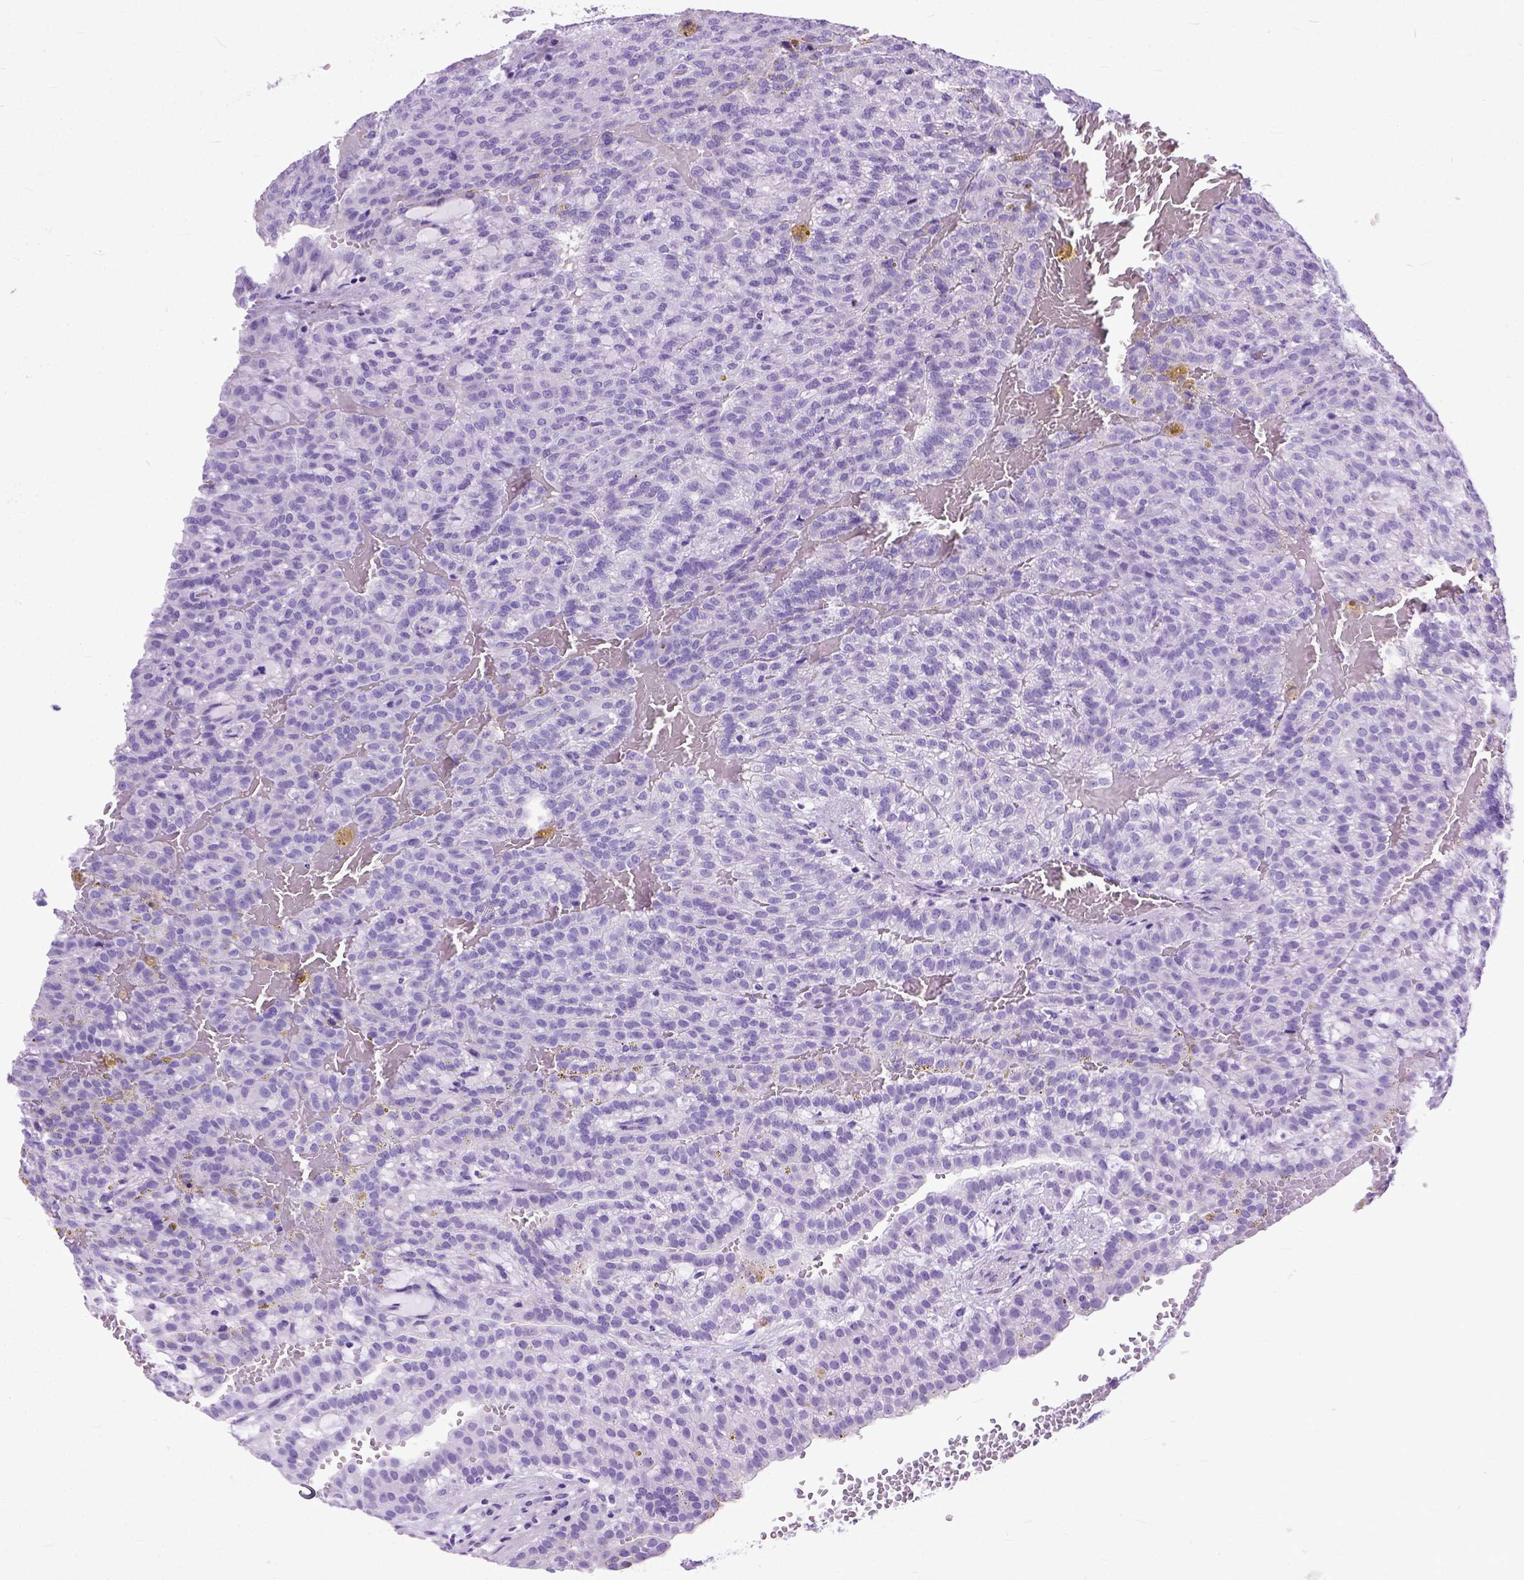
{"staining": {"intensity": "negative", "quantity": "none", "location": "none"}, "tissue": "renal cancer", "cell_type": "Tumor cells", "image_type": "cancer", "snomed": [{"axis": "morphology", "description": "Adenocarcinoma, NOS"}, {"axis": "topography", "description": "Kidney"}], "caption": "High magnification brightfield microscopy of renal cancer (adenocarcinoma) stained with DAB (3,3'-diaminobenzidine) (brown) and counterstained with hematoxylin (blue): tumor cells show no significant expression.", "gene": "GNGT1", "patient": {"sex": "male", "age": 63}}